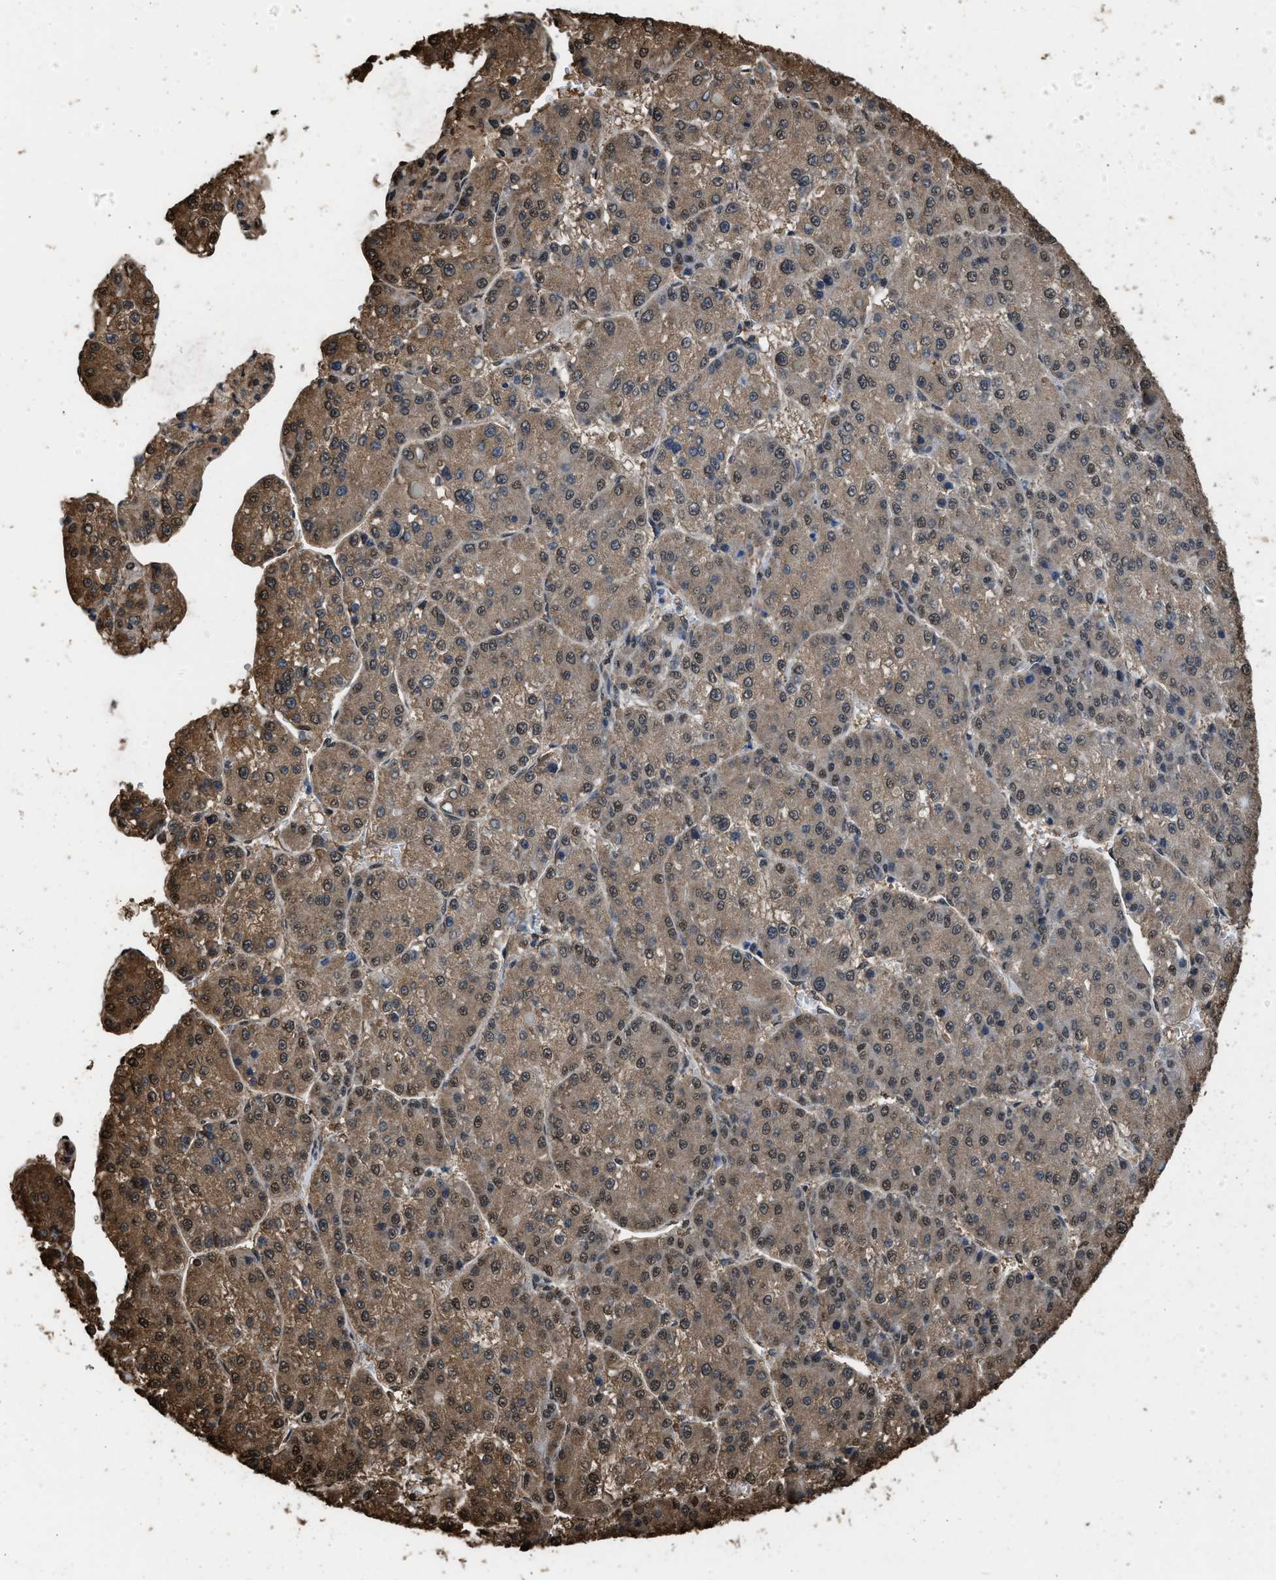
{"staining": {"intensity": "moderate", "quantity": "25%-75%", "location": "cytoplasmic/membranous,nuclear"}, "tissue": "liver cancer", "cell_type": "Tumor cells", "image_type": "cancer", "snomed": [{"axis": "morphology", "description": "Carcinoma, Hepatocellular, NOS"}, {"axis": "topography", "description": "Liver"}], "caption": "Approximately 25%-75% of tumor cells in human liver hepatocellular carcinoma exhibit moderate cytoplasmic/membranous and nuclear protein staining as visualized by brown immunohistochemical staining.", "gene": "FNTA", "patient": {"sex": "female", "age": 73}}